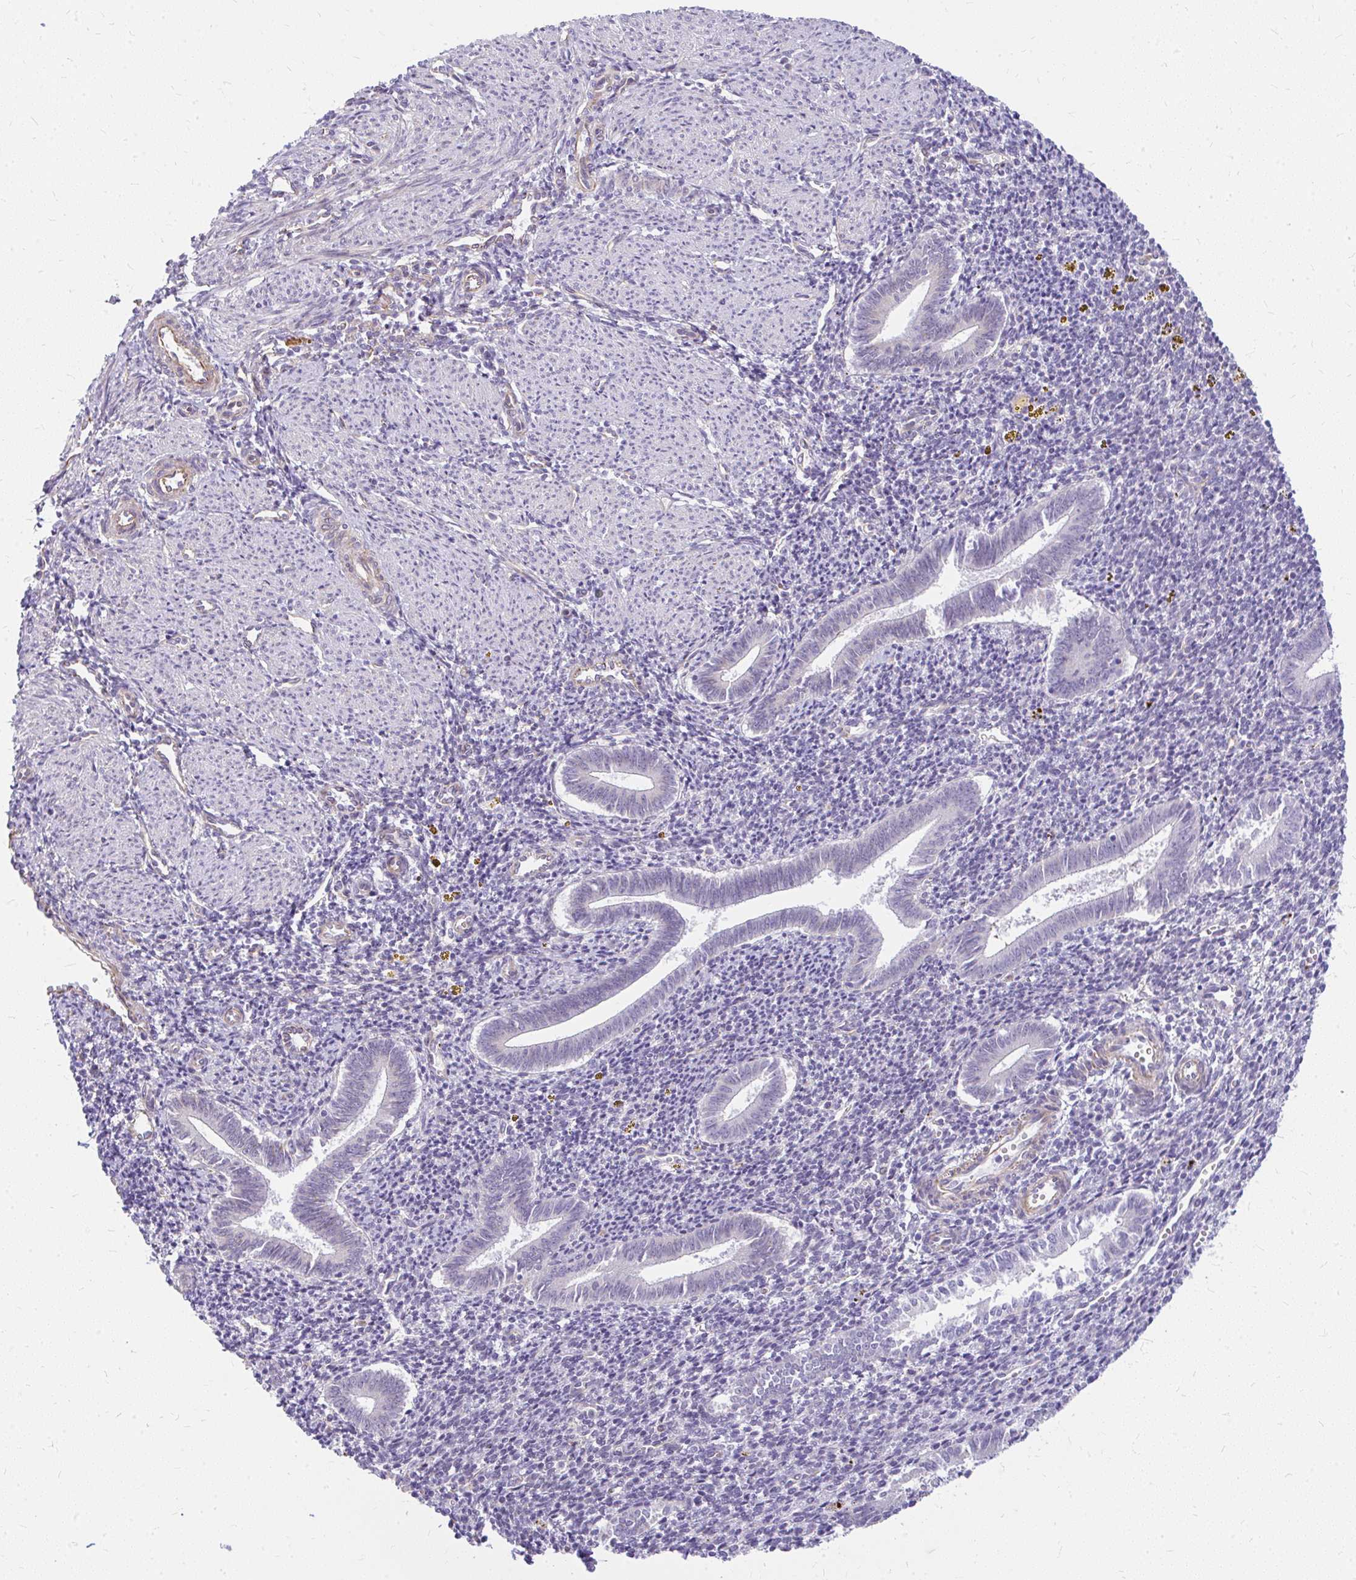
{"staining": {"intensity": "negative", "quantity": "none", "location": "none"}, "tissue": "endometrium", "cell_type": "Cells in endometrial stroma", "image_type": "normal", "snomed": [{"axis": "morphology", "description": "Normal tissue, NOS"}, {"axis": "topography", "description": "Endometrium"}], "caption": "This is an immunohistochemistry micrograph of unremarkable human endometrium. There is no staining in cells in endometrial stroma.", "gene": "FAM83C", "patient": {"sex": "female", "age": 25}}